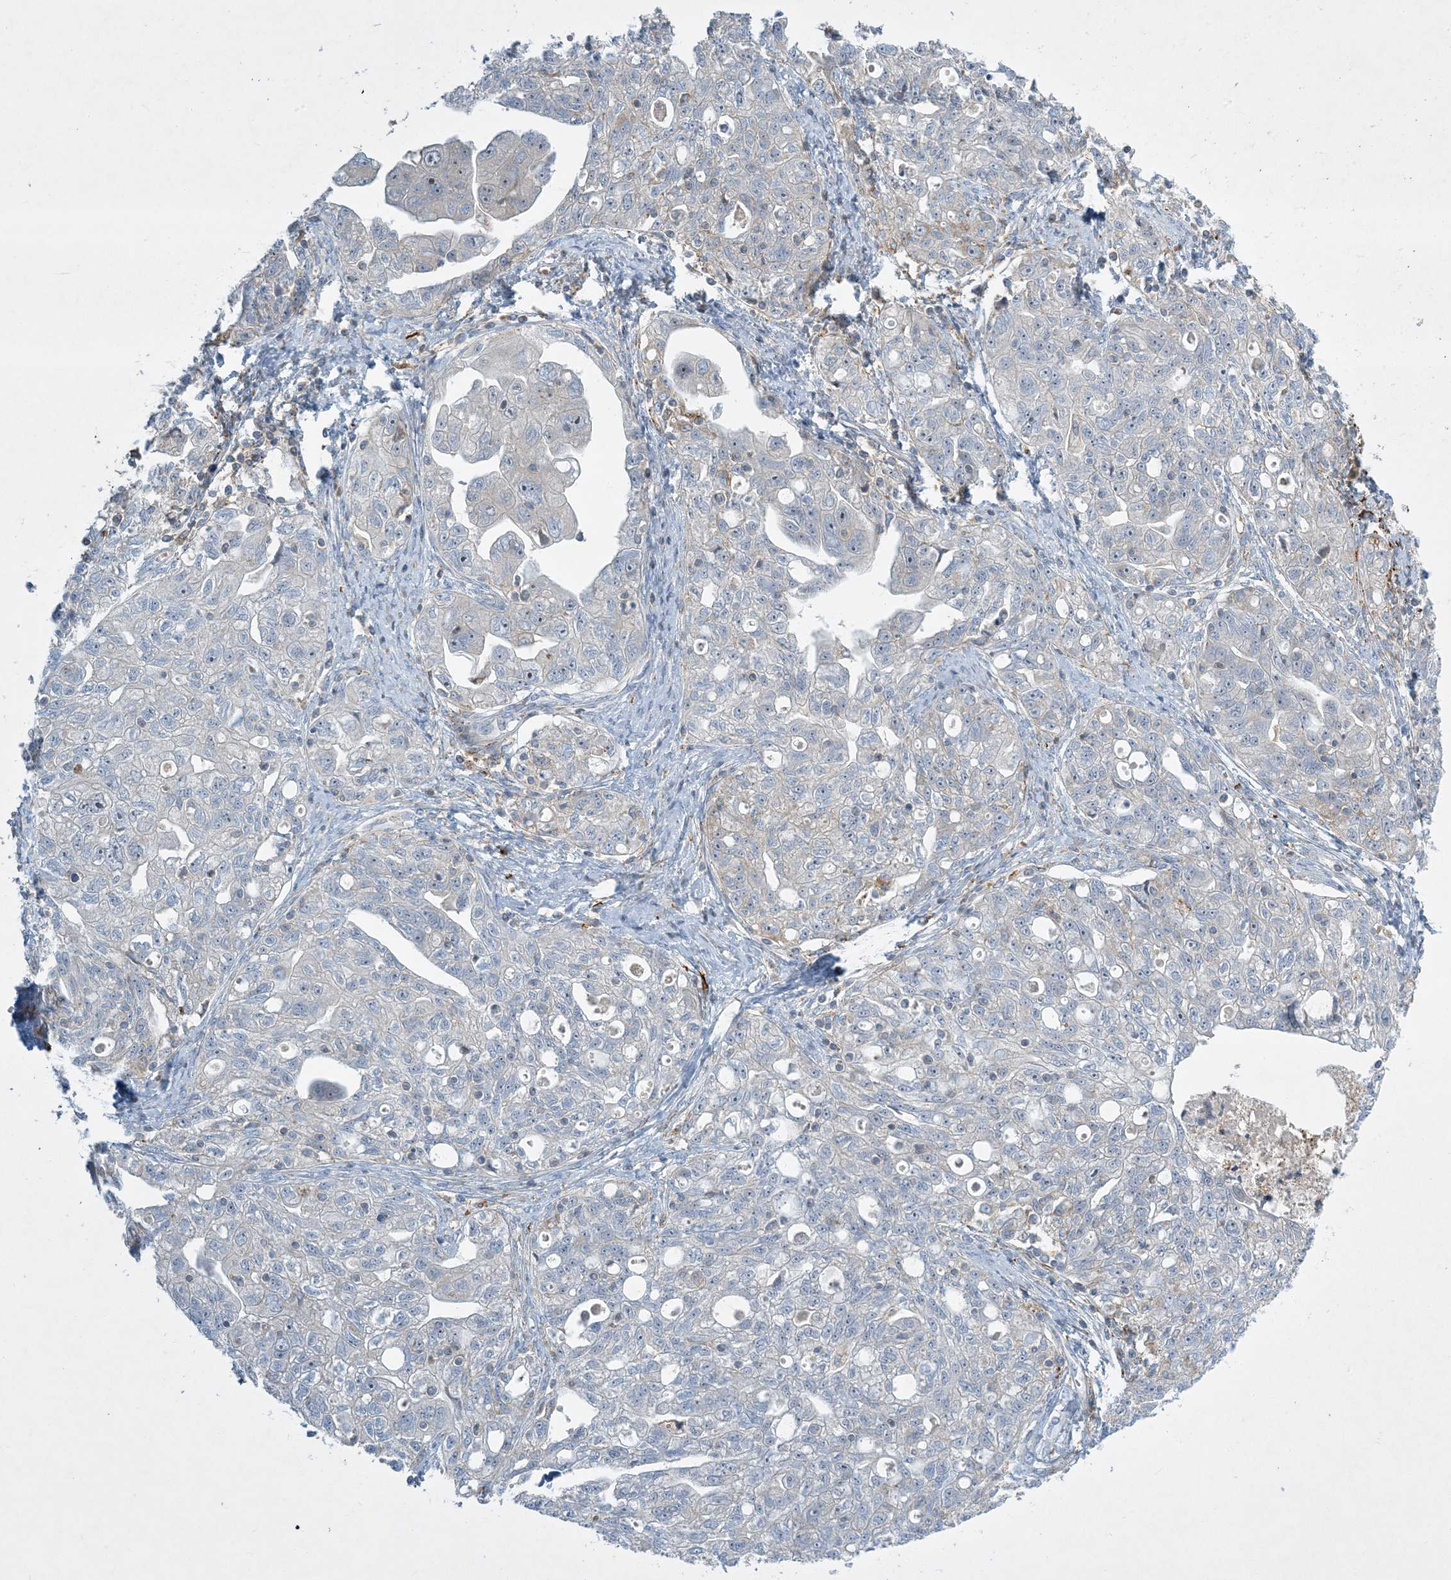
{"staining": {"intensity": "negative", "quantity": "none", "location": "none"}, "tissue": "ovarian cancer", "cell_type": "Tumor cells", "image_type": "cancer", "snomed": [{"axis": "morphology", "description": "Carcinoma, NOS"}, {"axis": "morphology", "description": "Cystadenocarcinoma, serous, NOS"}, {"axis": "topography", "description": "Ovary"}], "caption": "This is a histopathology image of immunohistochemistry staining of ovarian cancer, which shows no positivity in tumor cells.", "gene": "LTN1", "patient": {"sex": "female", "age": 69}}